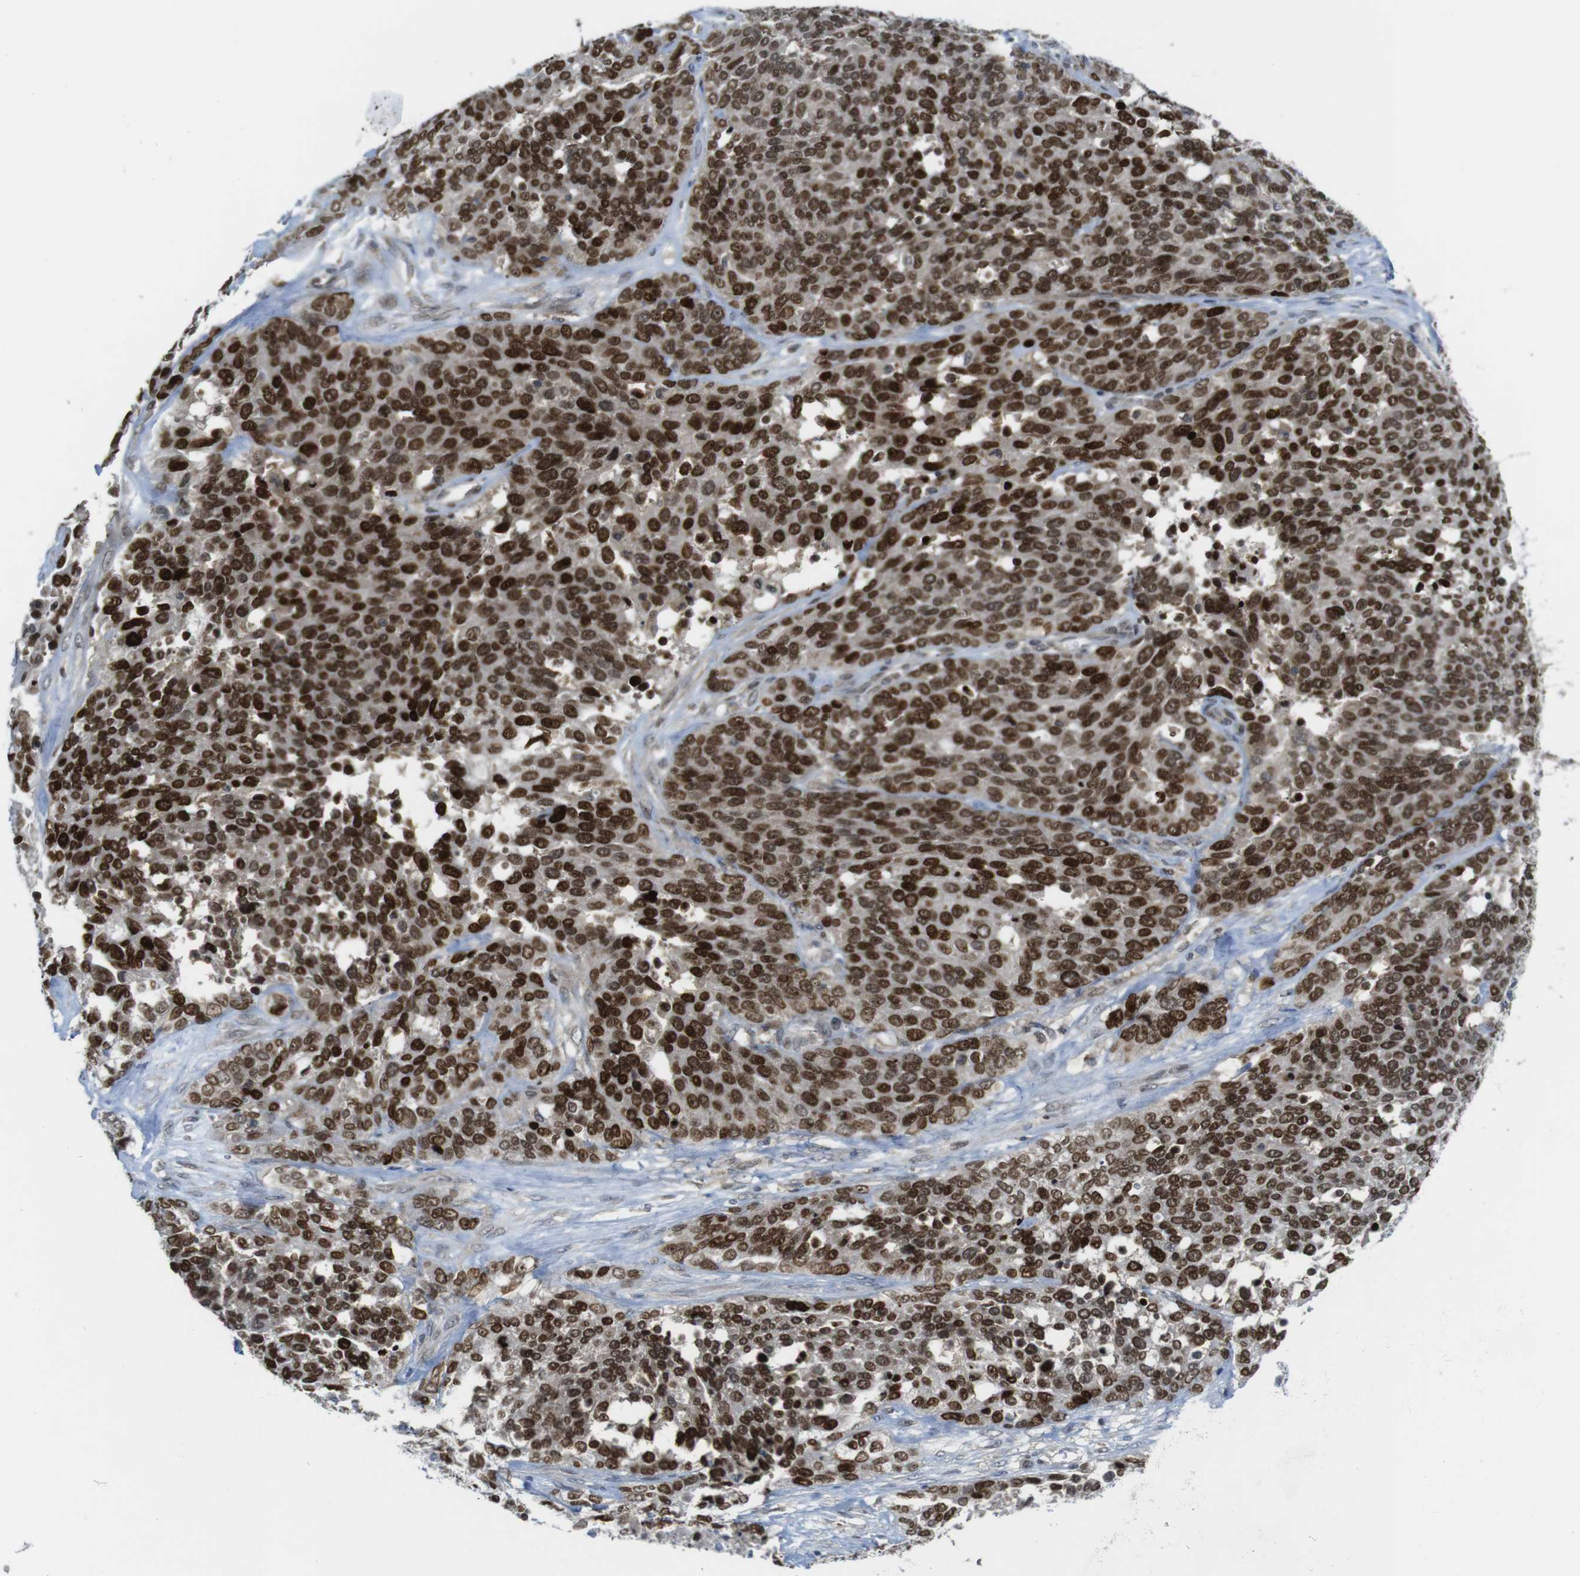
{"staining": {"intensity": "strong", "quantity": ">75%", "location": "nuclear"}, "tissue": "ovarian cancer", "cell_type": "Tumor cells", "image_type": "cancer", "snomed": [{"axis": "morphology", "description": "Cystadenocarcinoma, serous, NOS"}, {"axis": "topography", "description": "Ovary"}], "caption": "This photomicrograph demonstrates immunohistochemistry (IHC) staining of human ovarian cancer, with high strong nuclear staining in approximately >75% of tumor cells.", "gene": "RCC1", "patient": {"sex": "female", "age": 44}}